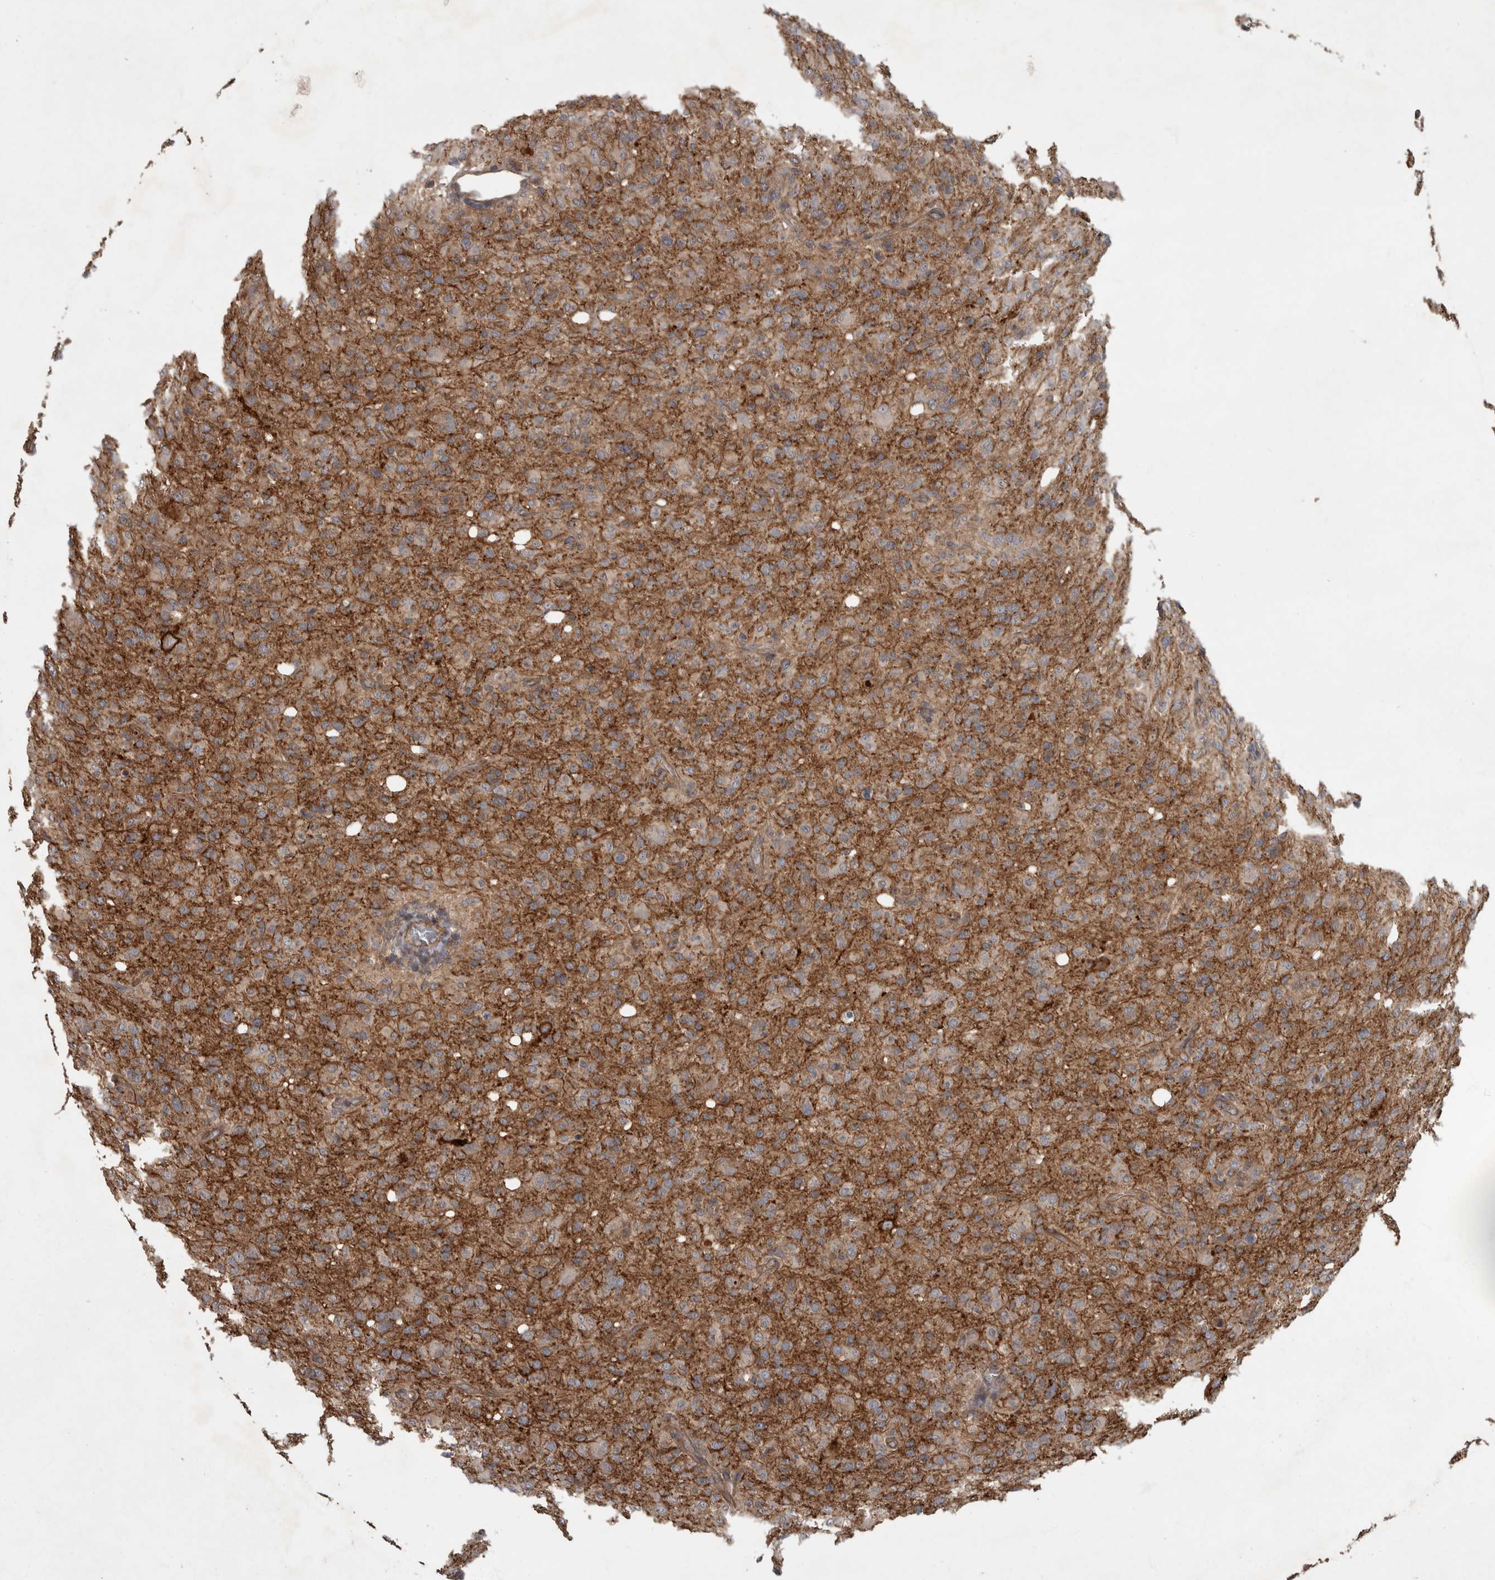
{"staining": {"intensity": "weak", "quantity": ">75%", "location": "cytoplasmic/membranous"}, "tissue": "glioma", "cell_type": "Tumor cells", "image_type": "cancer", "snomed": [{"axis": "morphology", "description": "Glioma, malignant, High grade"}, {"axis": "topography", "description": "Brain"}], "caption": "A low amount of weak cytoplasmic/membranous staining is seen in about >75% of tumor cells in glioma tissue.", "gene": "VEGFD", "patient": {"sex": "female", "age": 57}}